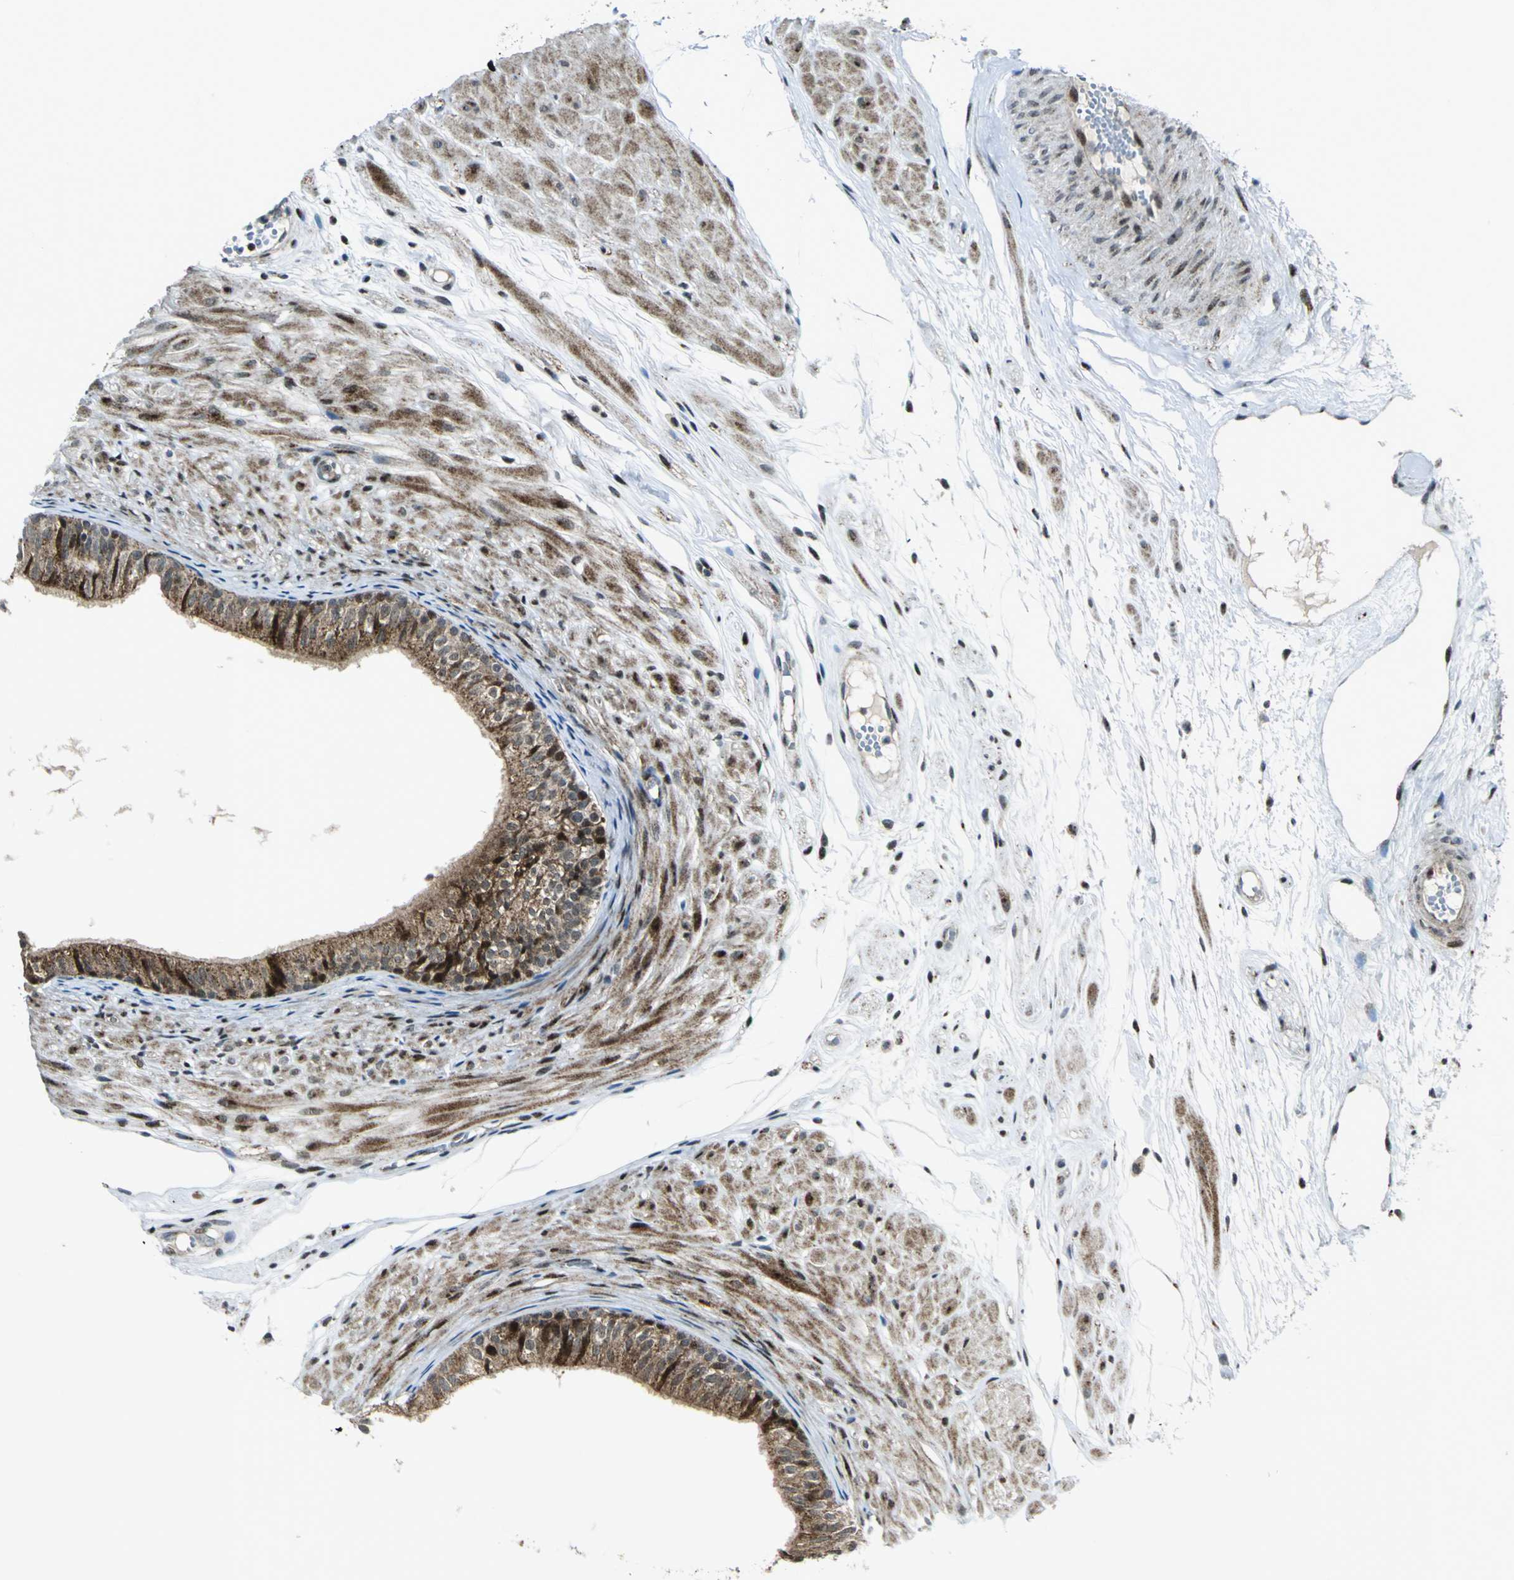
{"staining": {"intensity": "moderate", "quantity": ">75%", "location": "cytoplasmic/membranous"}, "tissue": "epididymis", "cell_type": "Glandular cells", "image_type": "normal", "snomed": [{"axis": "morphology", "description": "Normal tissue, NOS"}, {"axis": "morphology", "description": "Atrophy, NOS"}, {"axis": "topography", "description": "Testis"}, {"axis": "topography", "description": "Epididymis"}], "caption": "High-magnification brightfield microscopy of unremarkable epididymis stained with DAB (brown) and counterstained with hematoxylin (blue). glandular cells exhibit moderate cytoplasmic/membranous expression is identified in about>75% of cells.", "gene": "ATP6V1A", "patient": {"sex": "male", "age": 18}}